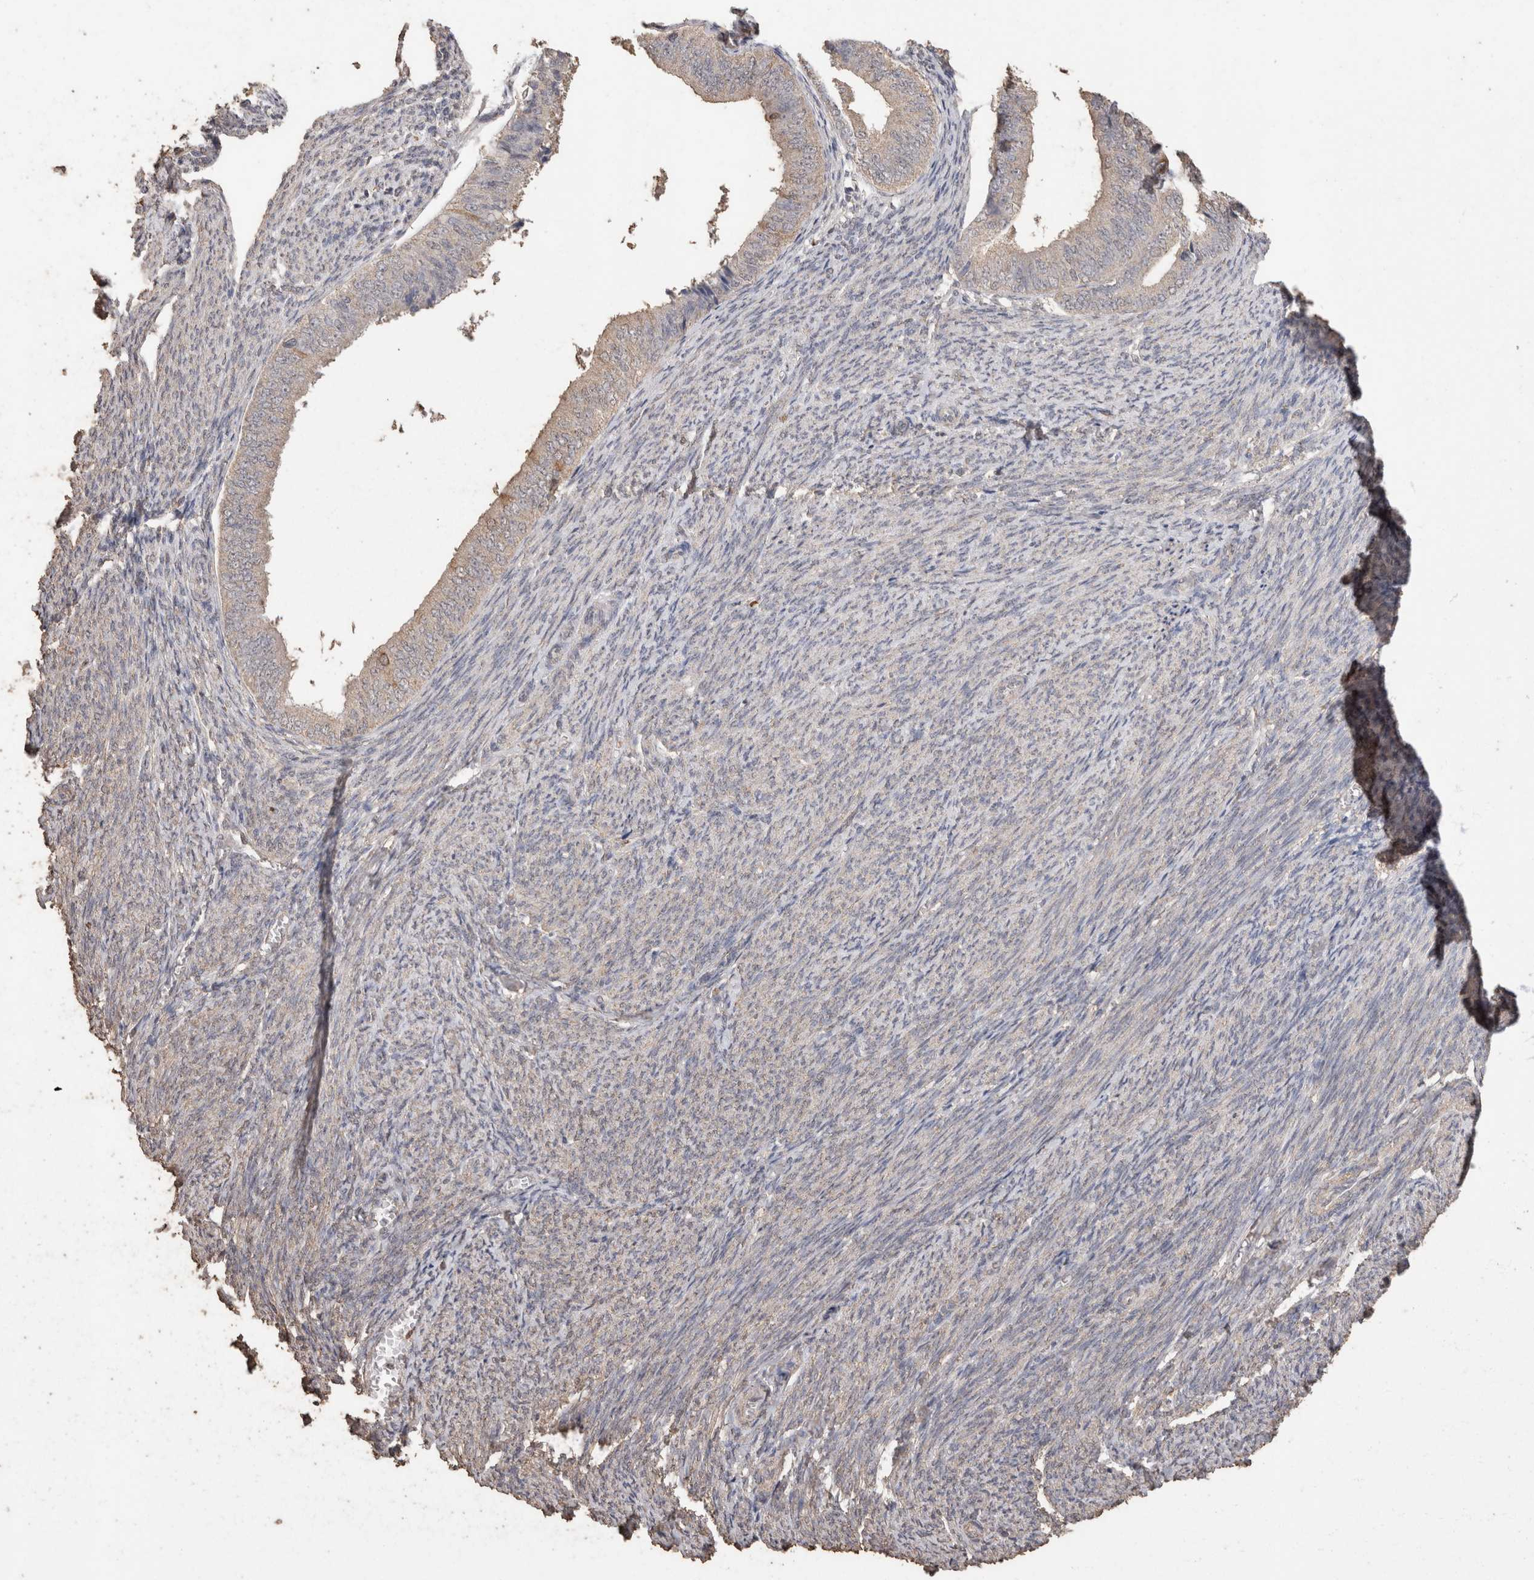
{"staining": {"intensity": "negative", "quantity": "none", "location": "none"}, "tissue": "endometrial cancer", "cell_type": "Tumor cells", "image_type": "cancer", "snomed": [{"axis": "morphology", "description": "Adenocarcinoma, NOS"}, {"axis": "topography", "description": "Endometrium"}], "caption": "An image of adenocarcinoma (endometrial) stained for a protein demonstrates no brown staining in tumor cells. (Immunohistochemistry, brightfield microscopy, high magnification).", "gene": "CX3CL1", "patient": {"sex": "female", "age": 63}}